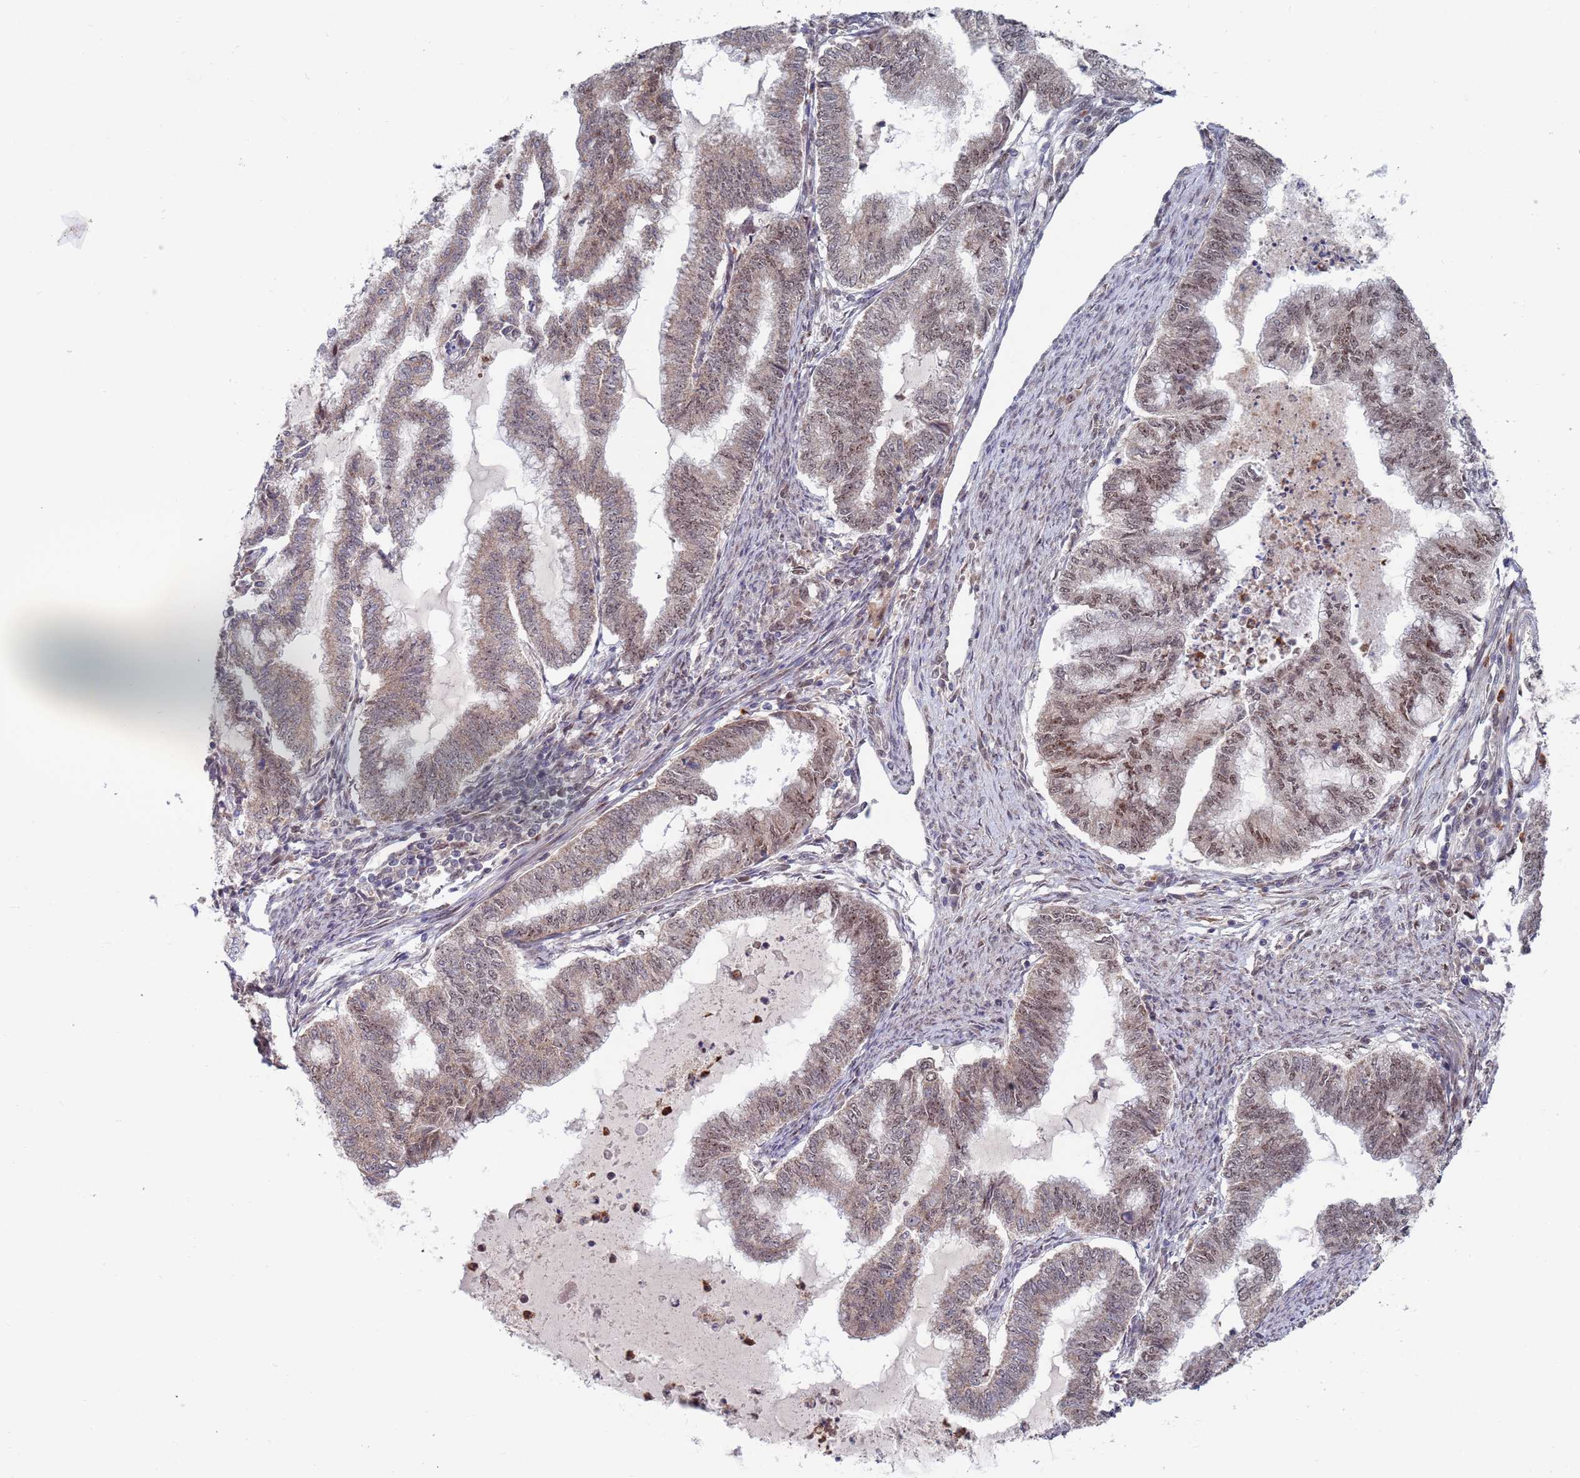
{"staining": {"intensity": "moderate", "quantity": "<25%", "location": "nuclear"}, "tissue": "endometrial cancer", "cell_type": "Tumor cells", "image_type": "cancer", "snomed": [{"axis": "morphology", "description": "Adenocarcinoma, NOS"}, {"axis": "topography", "description": "Endometrium"}], "caption": "Brown immunohistochemical staining in human endometrial adenocarcinoma shows moderate nuclear positivity in approximately <25% of tumor cells.", "gene": "RPP25", "patient": {"sex": "female", "age": 79}}